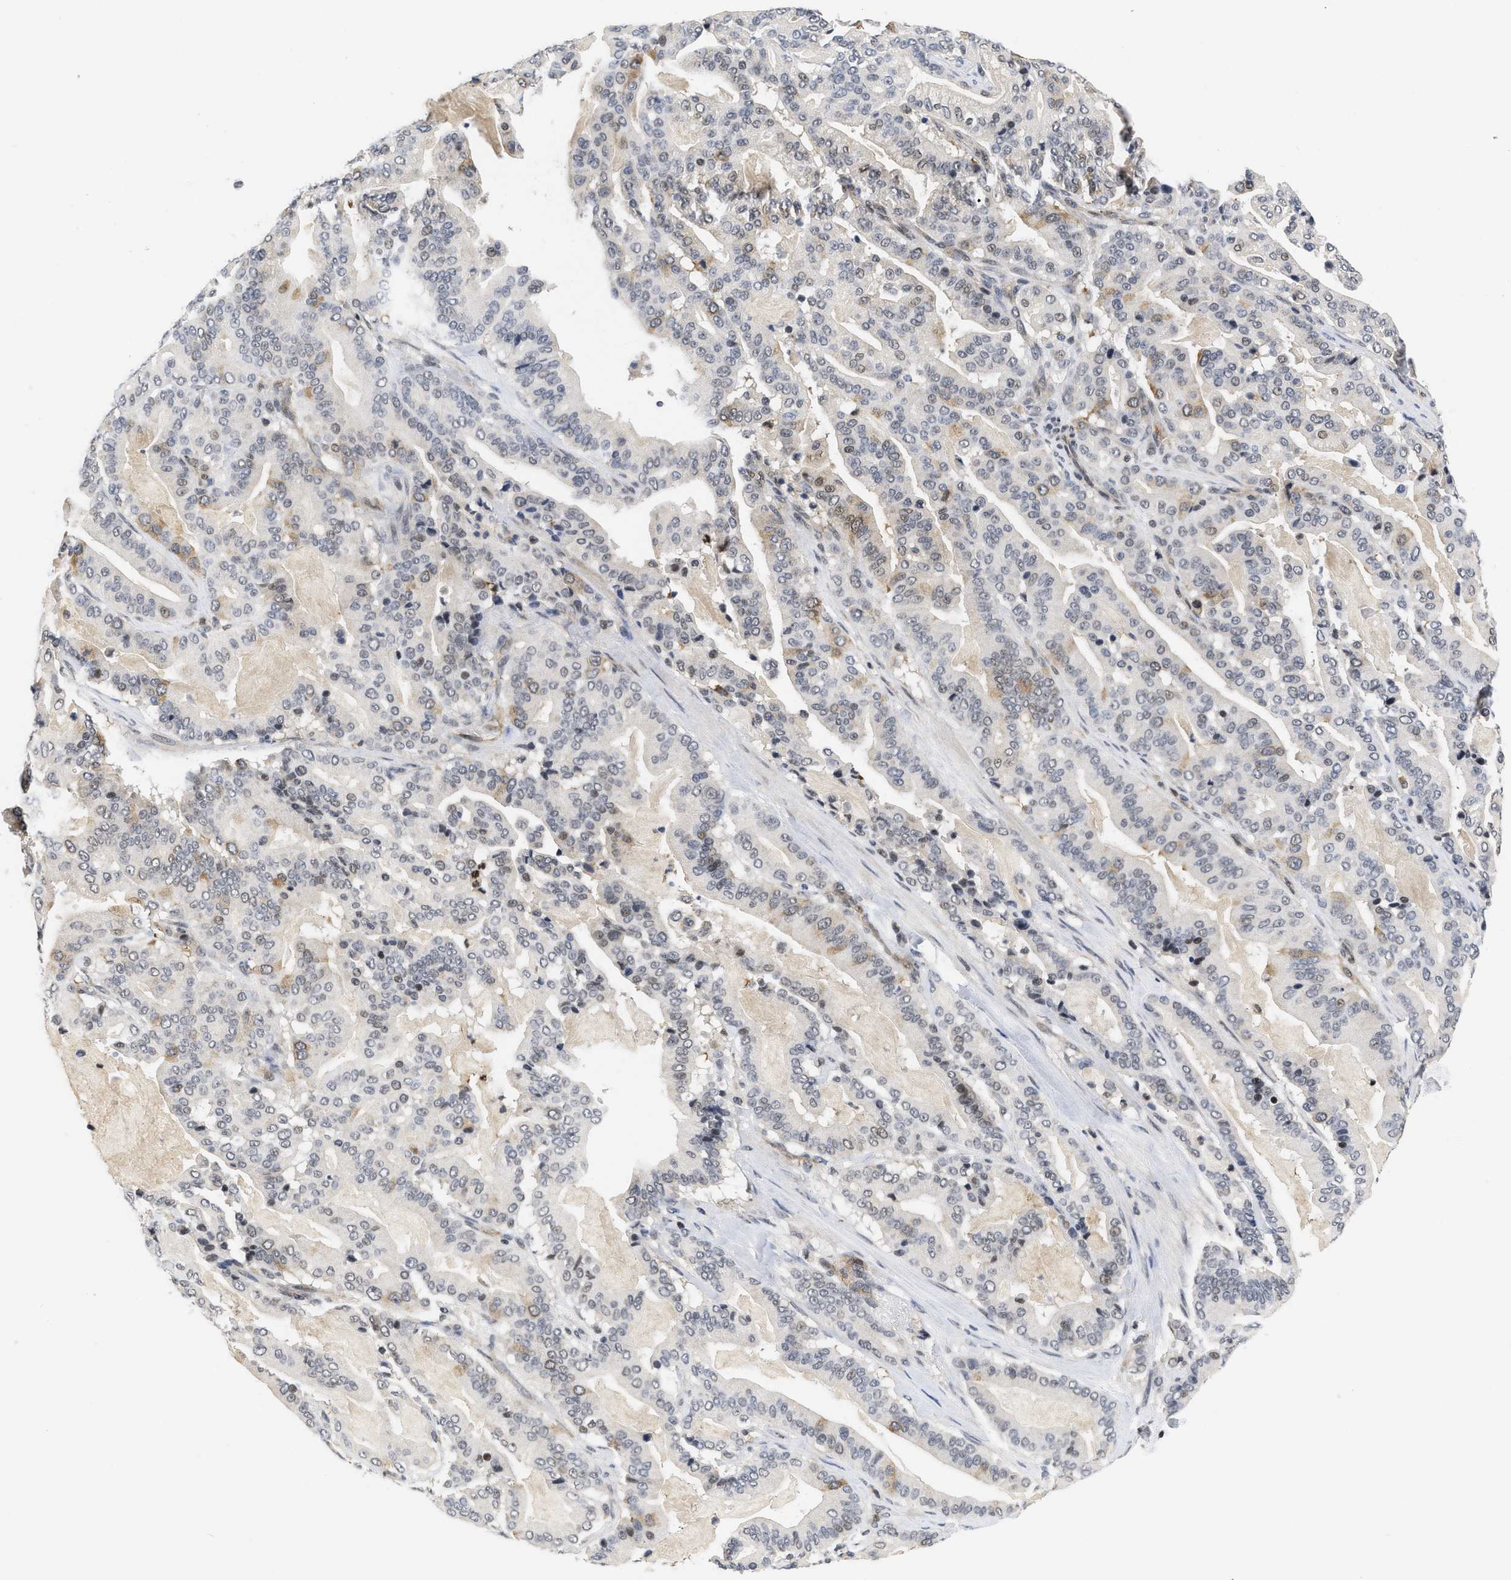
{"staining": {"intensity": "moderate", "quantity": "<25%", "location": "cytoplasmic/membranous"}, "tissue": "pancreatic cancer", "cell_type": "Tumor cells", "image_type": "cancer", "snomed": [{"axis": "morphology", "description": "Adenocarcinoma, NOS"}, {"axis": "topography", "description": "Pancreas"}], "caption": "Immunohistochemistry (DAB (3,3'-diaminobenzidine)) staining of human adenocarcinoma (pancreatic) exhibits moderate cytoplasmic/membranous protein positivity in about <25% of tumor cells.", "gene": "HIF1A", "patient": {"sex": "male", "age": 63}}